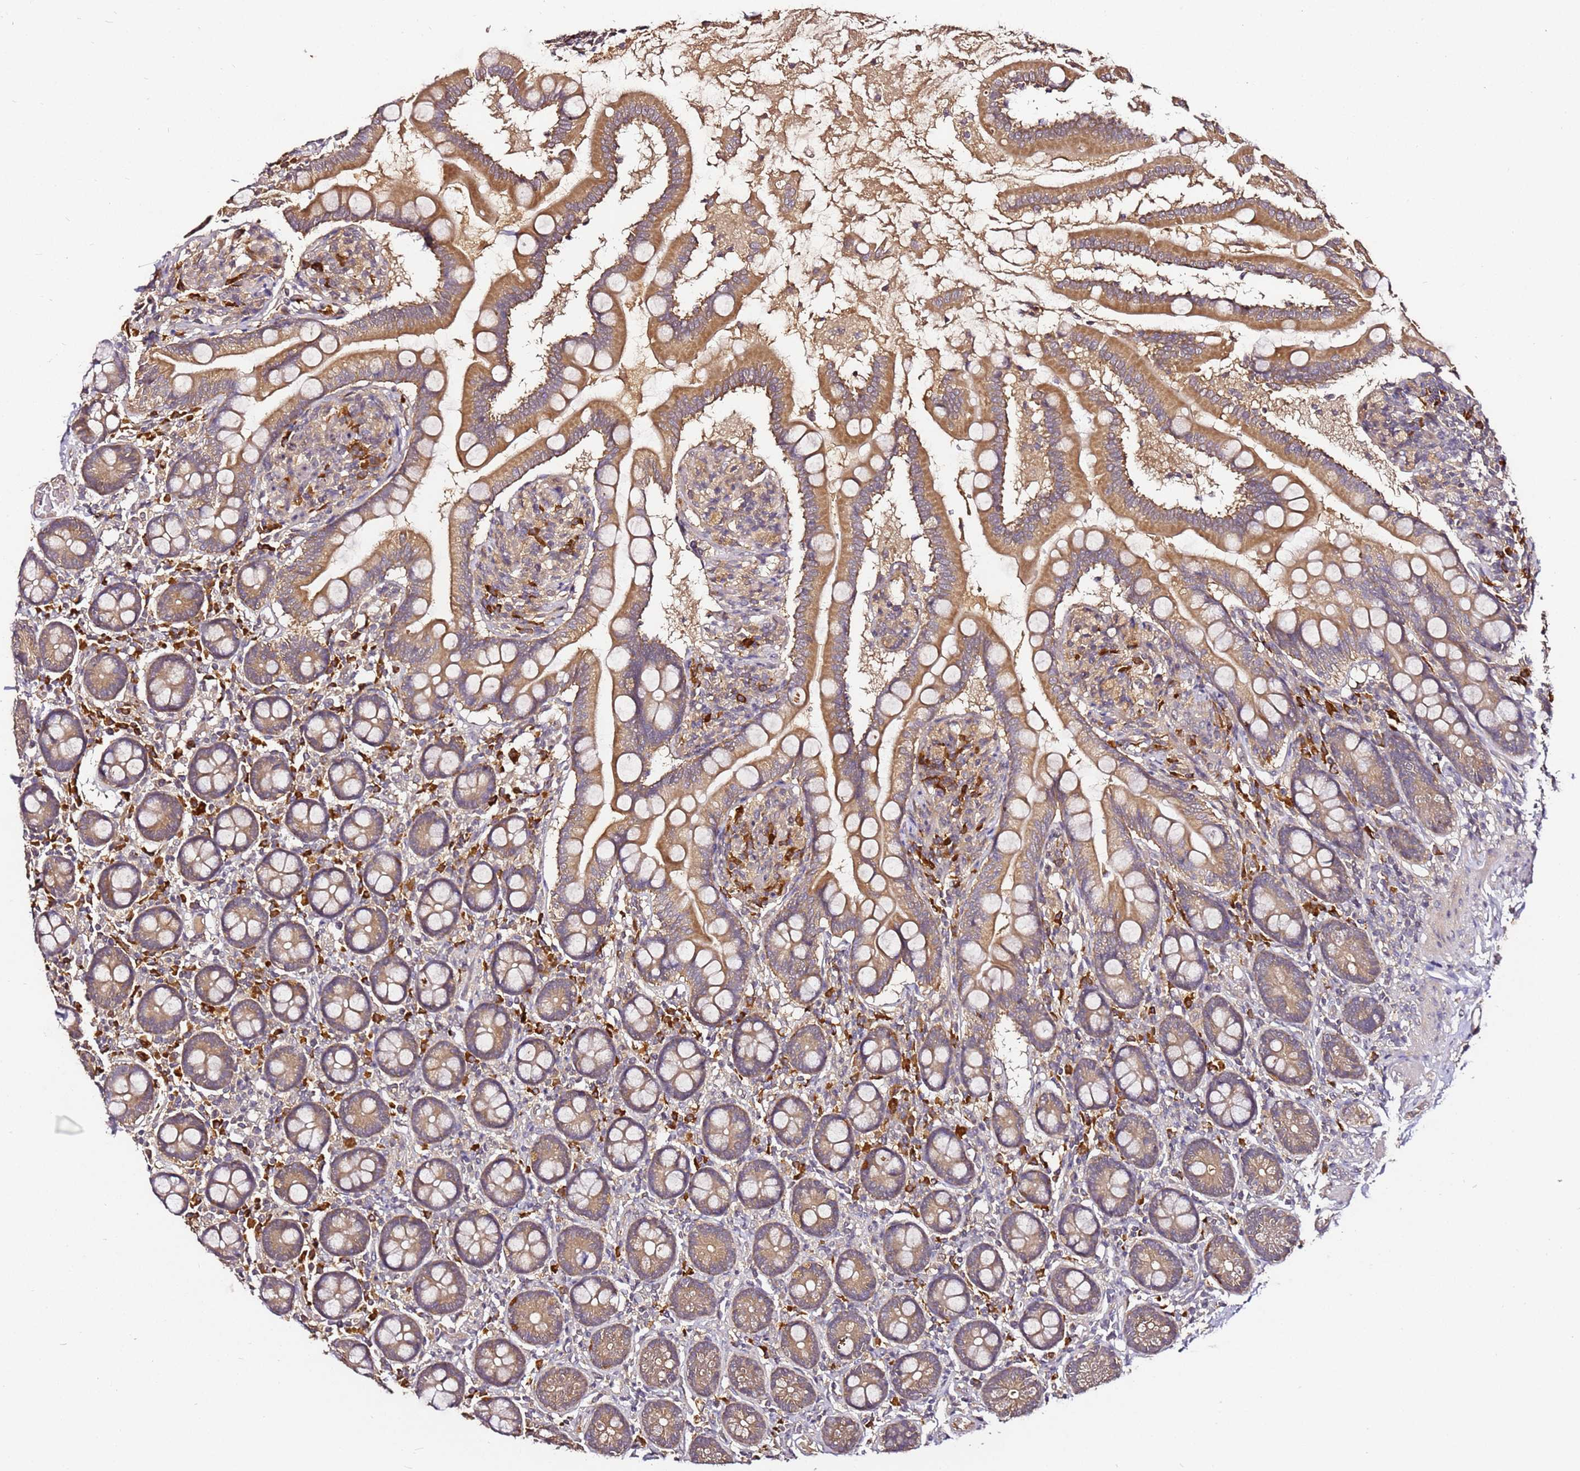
{"staining": {"intensity": "moderate", "quantity": ">75%", "location": "cytoplasmic/membranous"}, "tissue": "small intestine", "cell_type": "Glandular cells", "image_type": "normal", "snomed": [{"axis": "morphology", "description": "Normal tissue, NOS"}, {"axis": "topography", "description": "Small intestine"}], "caption": "The micrograph exhibits immunohistochemical staining of unremarkable small intestine. There is moderate cytoplasmic/membranous expression is appreciated in about >75% of glandular cells.", "gene": "C6orf136", "patient": {"sex": "female", "age": 64}}